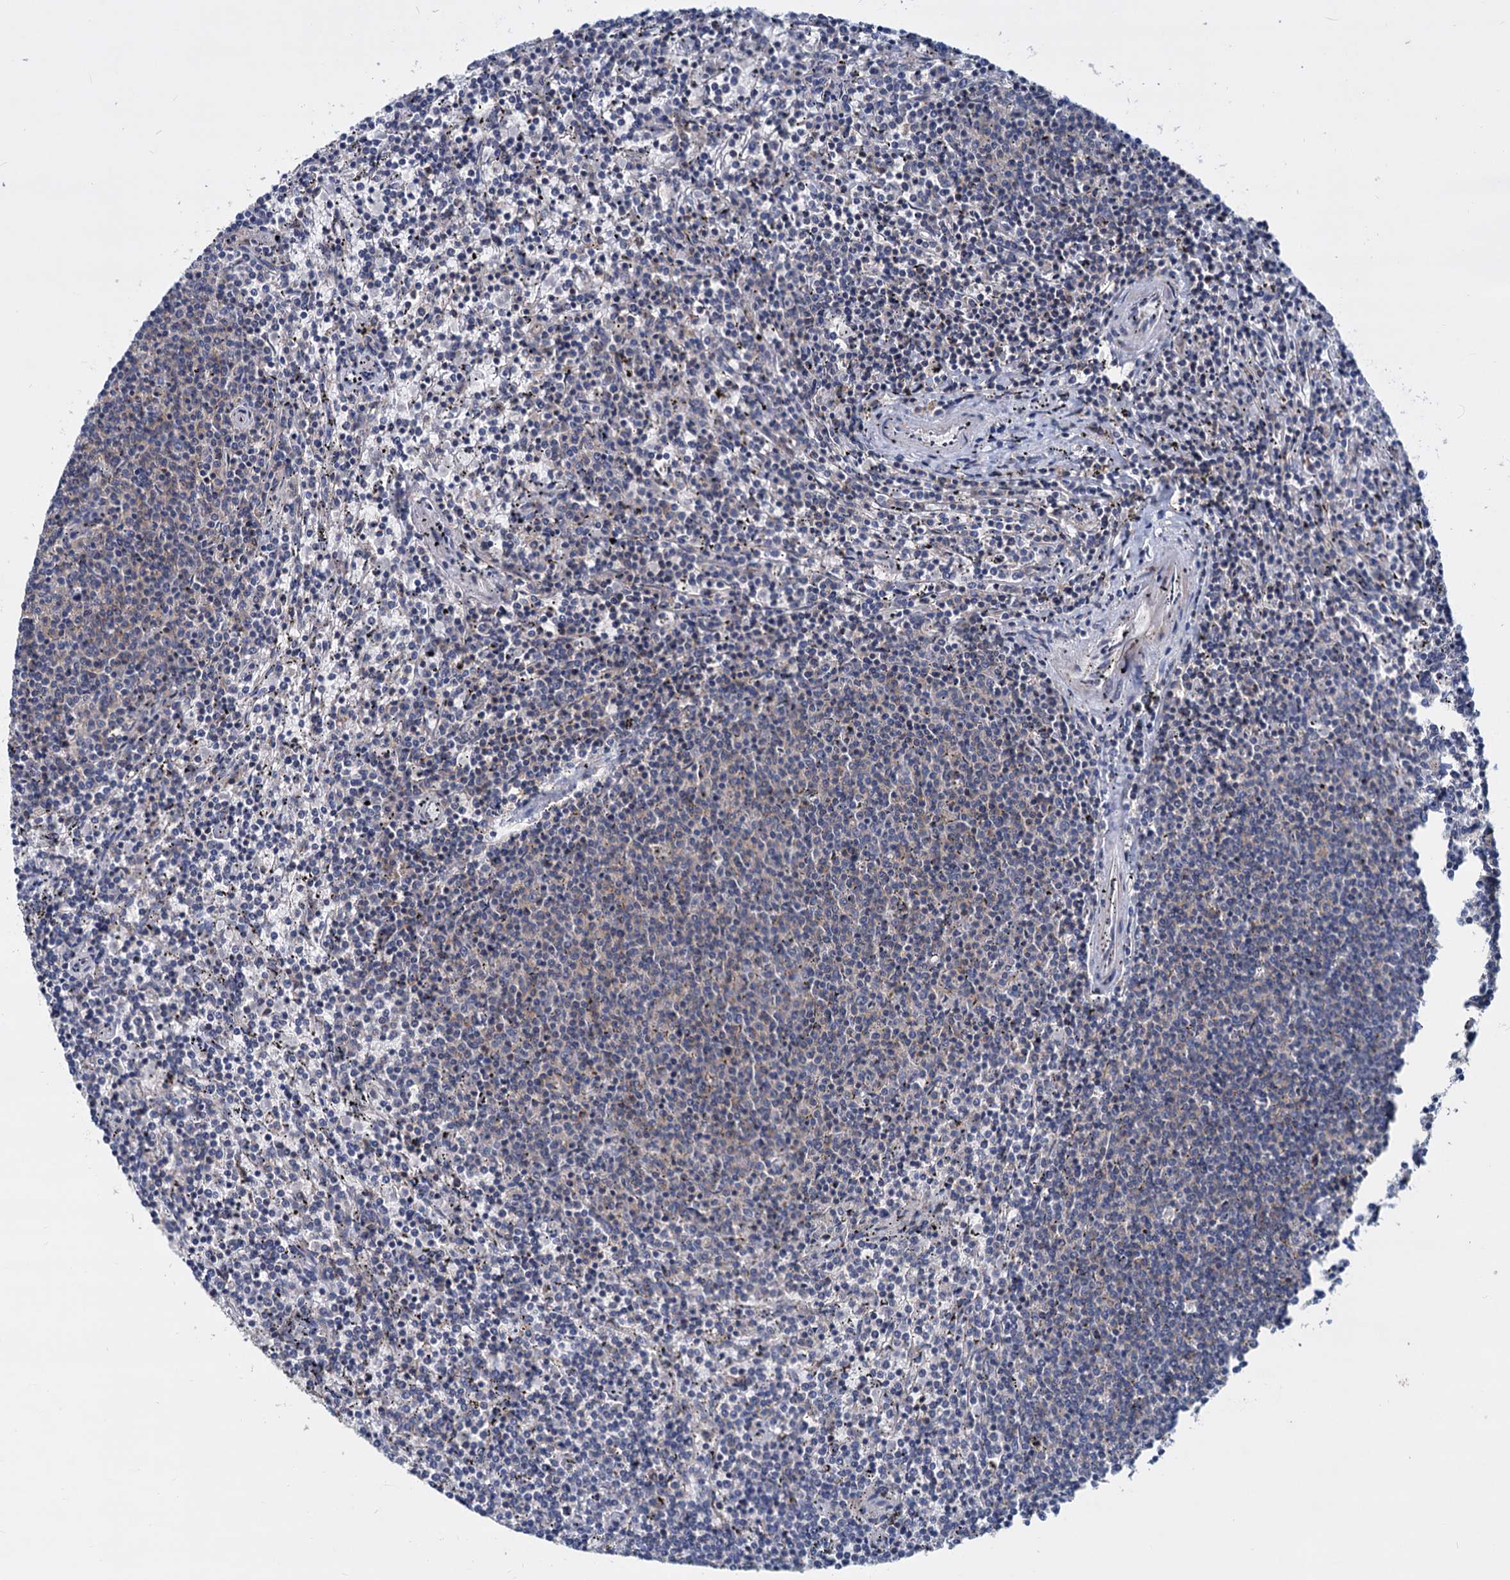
{"staining": {"intensity": "negative", "quantity": "none", "location": "none"}, "tissue": "lymphoma", "cell_type": "Tumor cells", "image_type": "cancer", "snomed": [{"axis": "morphology", "description": "Malignant lymphoma, non-Hodgkin's type, Low grade"}, {"axis": "topography", "description": "Spleen"}], "caption": "Tumor cells show no significant protein positivity in lymphoma. (DAB (3,3'-diaminobenzidine) IHC, high magnification).", "gene": "LRCH4", "patient": {"sex": "female", "age": 50}}